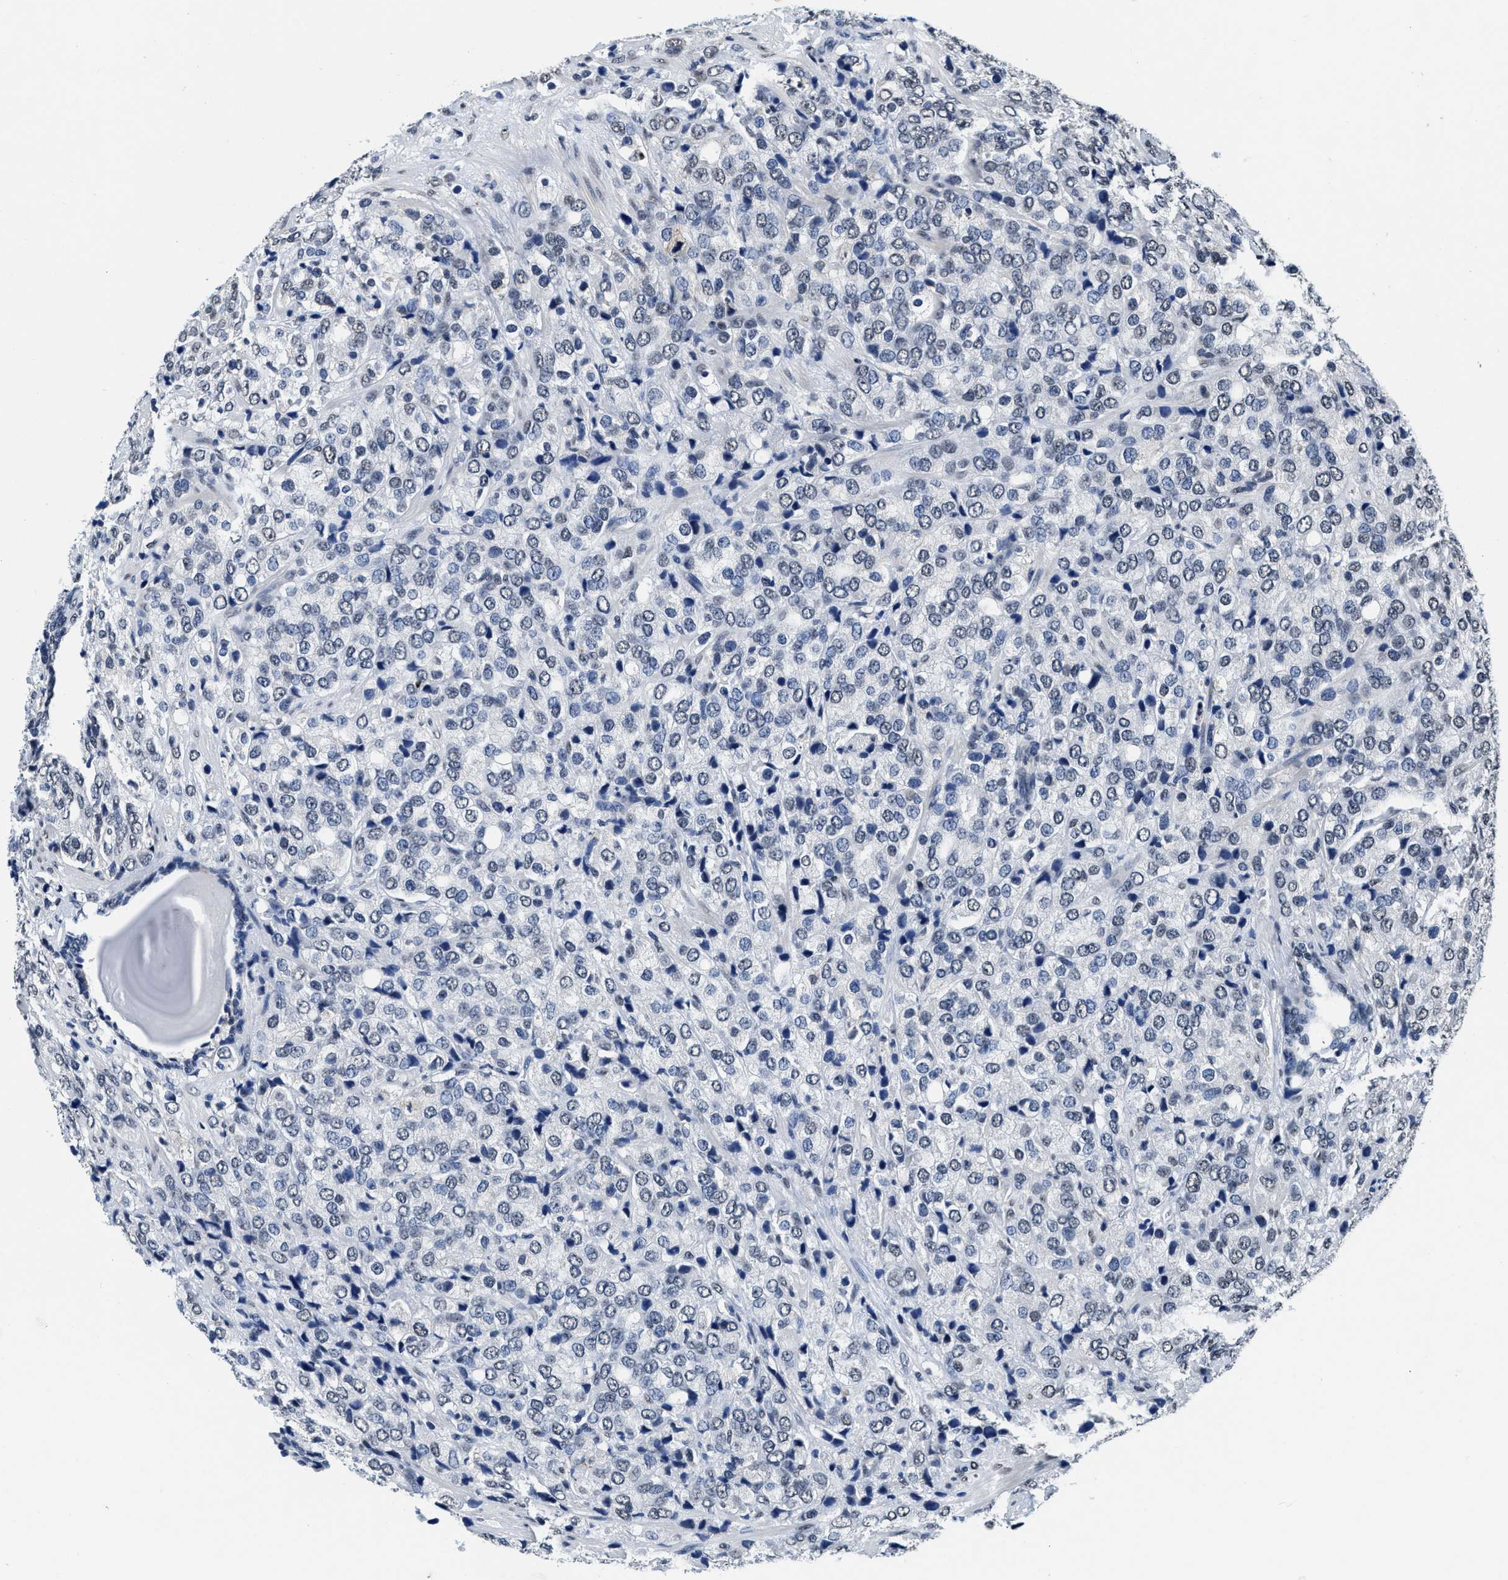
{"staining": {"intensity": "negative", "quantity": "none", "location": "none"}, "tissue": "prostate cancer", "cell_type": "Tumor cells", "image_type": "cancer", "snomed": [{"axis": "morphology", "description": "Adenocarcinoma, Medium grade"}, {"axis": "topography", "description": "Prostate"}], "caption": "High power microscopy micrograph of an immunohistochemistry photomicrograph of prostate cancer (adenocarcinoma (medium-grade)), revealing no significant positivity in tumor cells.", "gene": "SUPT16H", "patient": {"sex": "male", "age": 70}}